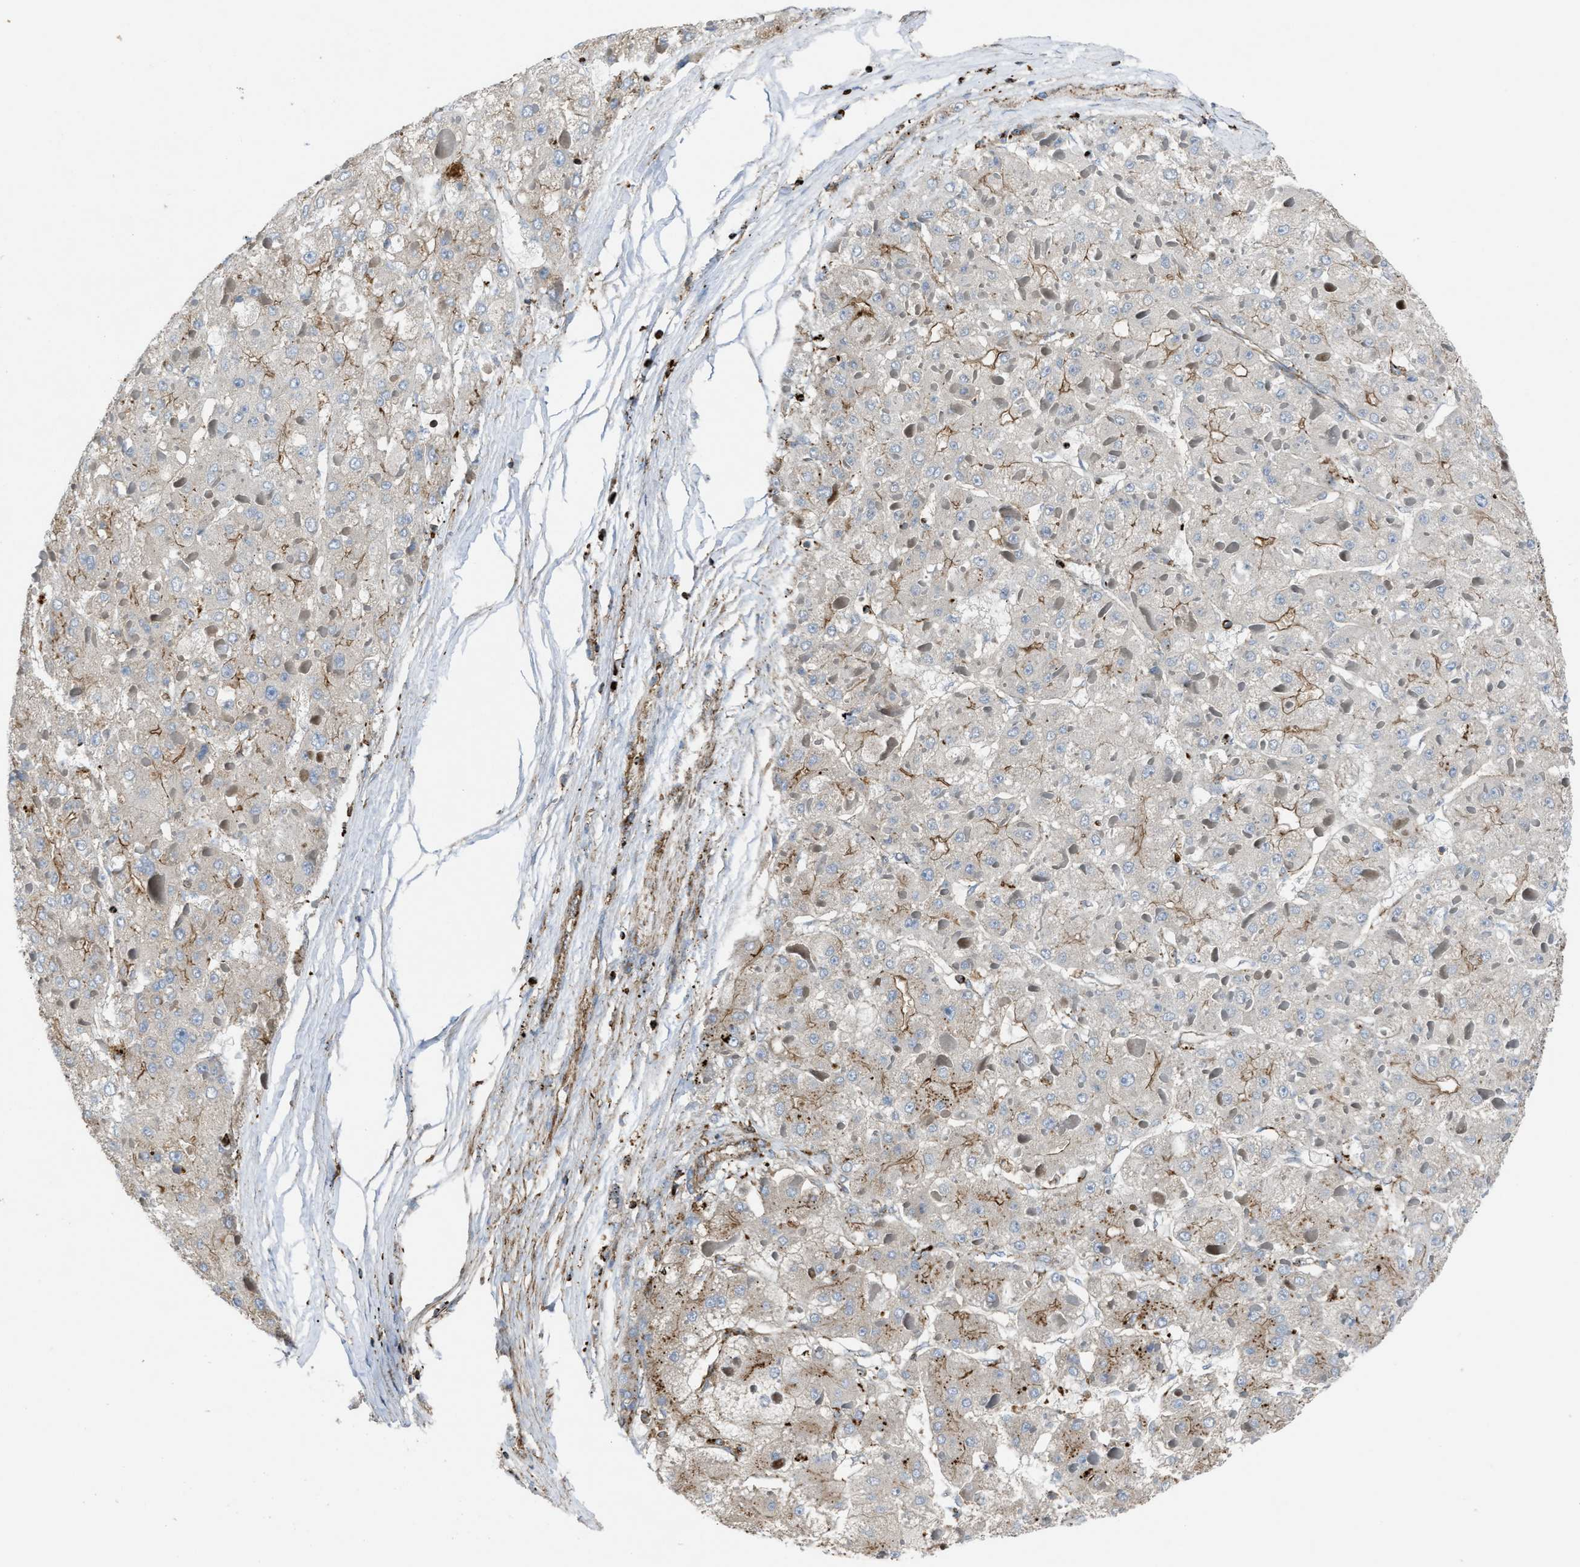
{"staining": {"intensity": "weak", "quantity": "<25%", "location": "cytoplasmic/membranous"}, "tissue": "liver cancer", "cell_type": "Tumor cells", "image_type": "cancer", "snomed": [{"axis": "morphology", "description": "Carcinoma, Hepatocellular, NOS"}, {"axis": "topography", "description": "Liver"}], "caption": "DAB (3,3'-diaminobenzidine) immunohistochemical staining of hepatocellular carcinoma (liver) shows no significant expression in tumor cells.", "gene": "AGPAT2", "patient": {"sex": "female", "age": 73}}